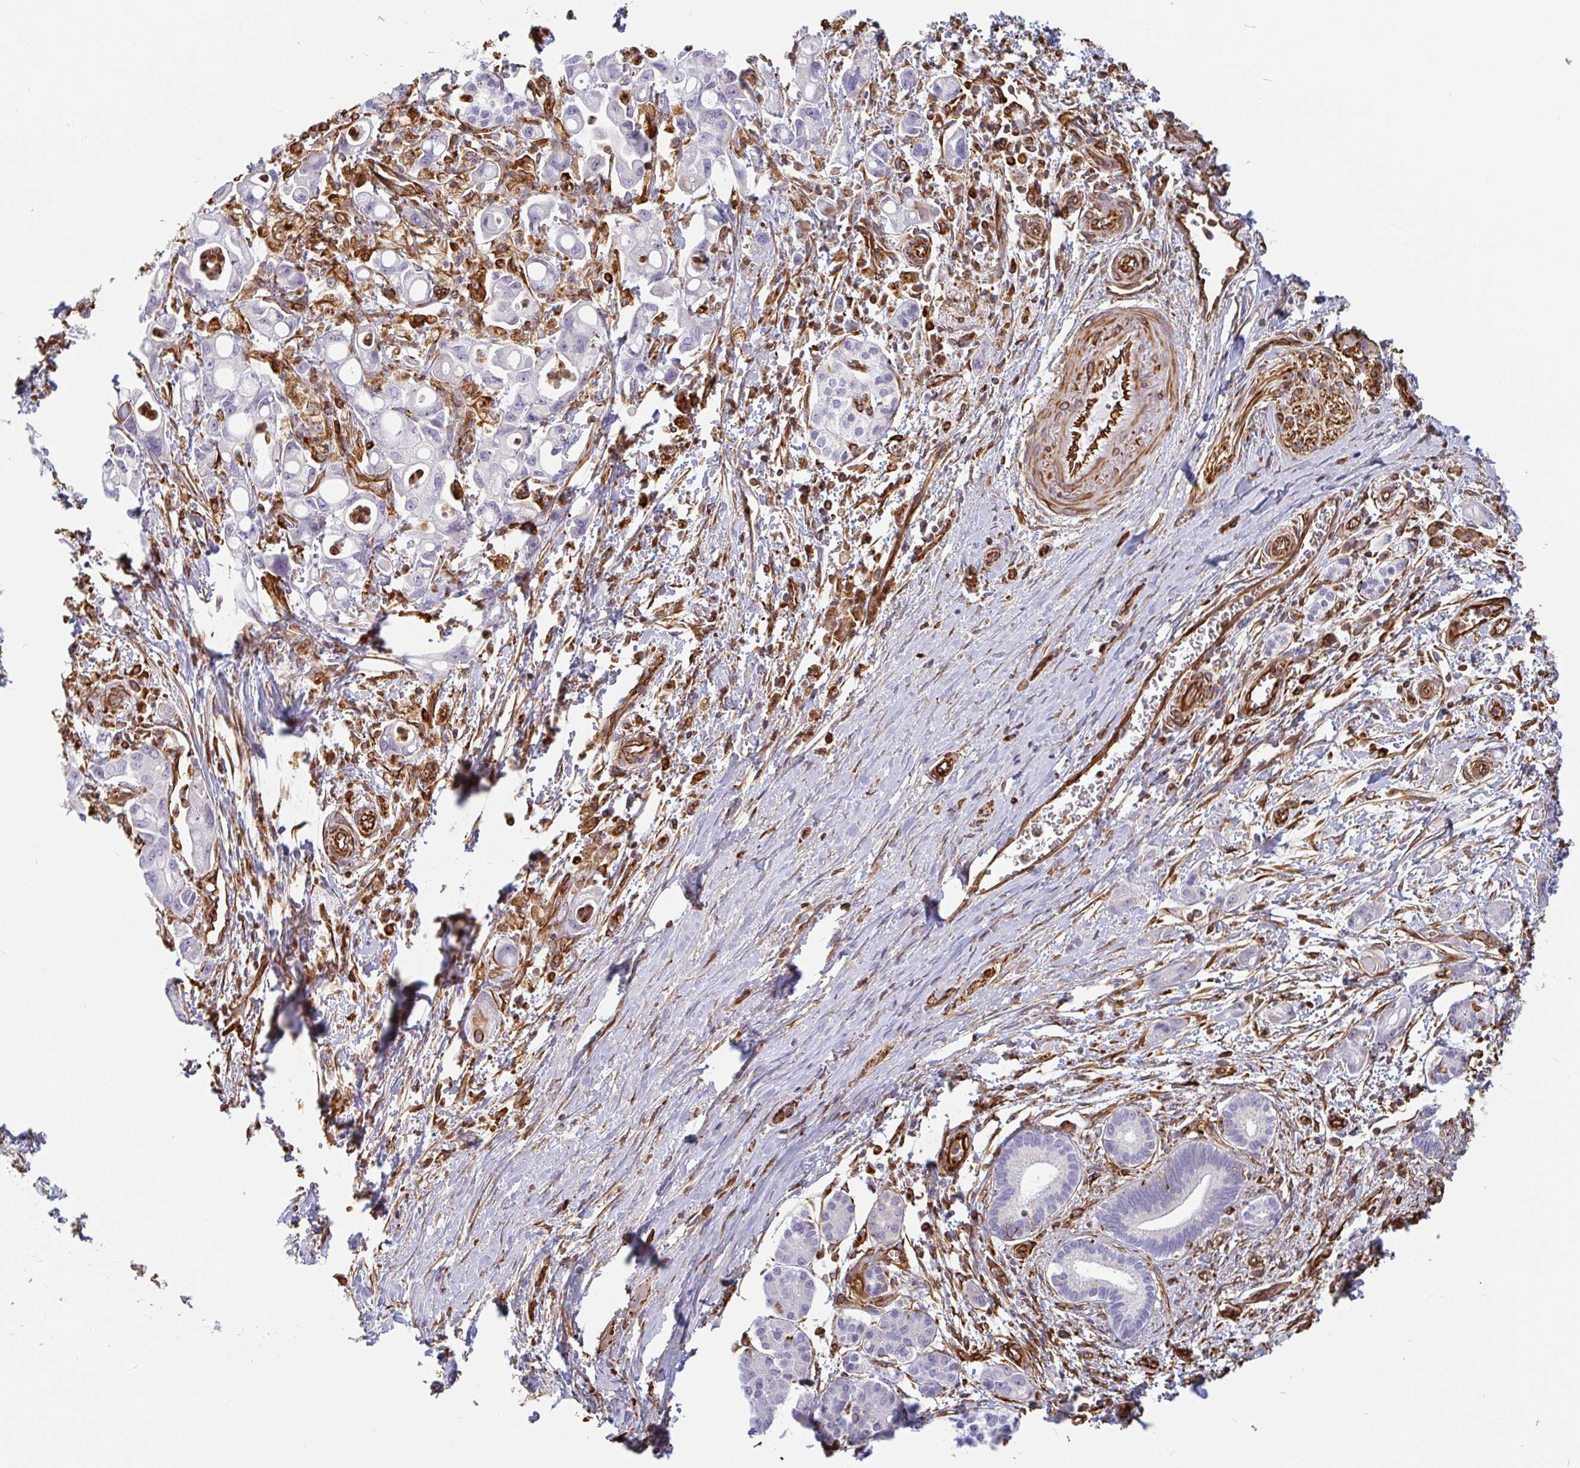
{"staining": {"intensity": "negative", "quantity": "none", "location": "none"}, "tissue": "pancreatic cancer", "cell_type": "Tumor cells", "image_type": "cancer", "snomed": [{"axis": "morphology", "description": "Adenocarcinoma, NOS"}, {"axis": "topography", "description": "Pancreas"}], "caption": "DAB immunohistochemical staining of pancreatic cancer shows no significant staining in tumor cells. Nuclei are stained in blue.", "gene": "PPFIA1", "patient": {"sex": "male", "age": 68}}